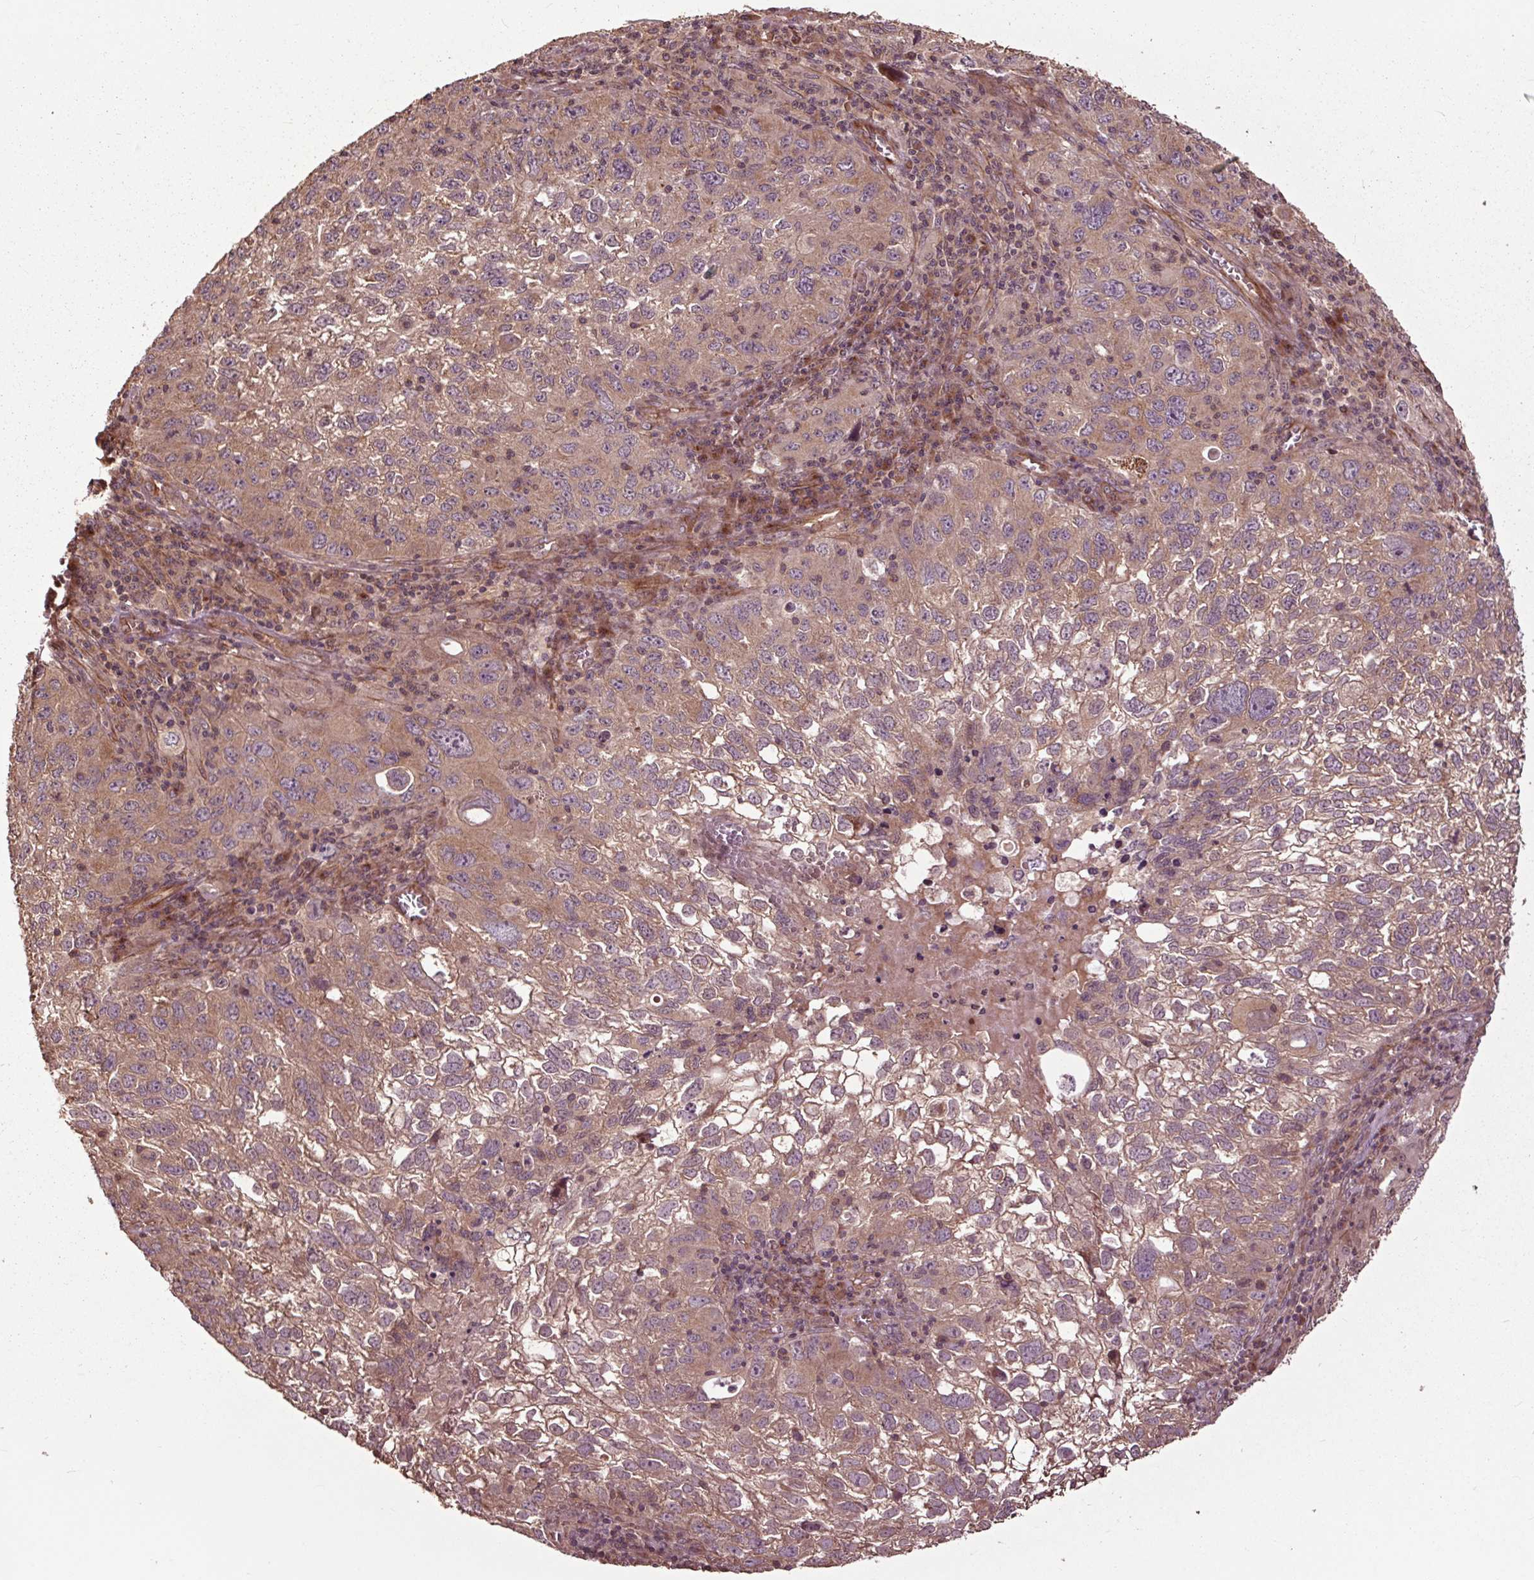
{"staining": {"intensity": "moderate", "quantity": ">75%", "location": "cytoplasmic/membranous"}, "tissue": "cervical cancer", "cell_type": "Tumor cells", "image_type": "cancer", "snomed": [{"axis": "morphology", "description": "Squamous cell carcinoma, NOS"}, {"axis": "topography", "description": "Cervix"}], "caption": "Immunohistochemistry staining of cervical squamous cell carcinoma, which demonstrates medium levels of moderate cytoplasmic/membranous staining in about >75% of tumor cells indicating moderate cytoplasmic/membranous protein positivity. The staining was performed using DAB (brown) for protein detection and nuclei were counterstained in hematoxylin (blue).", "gene": "CEP95", "patient": {"sex": "female", "age": 55}}